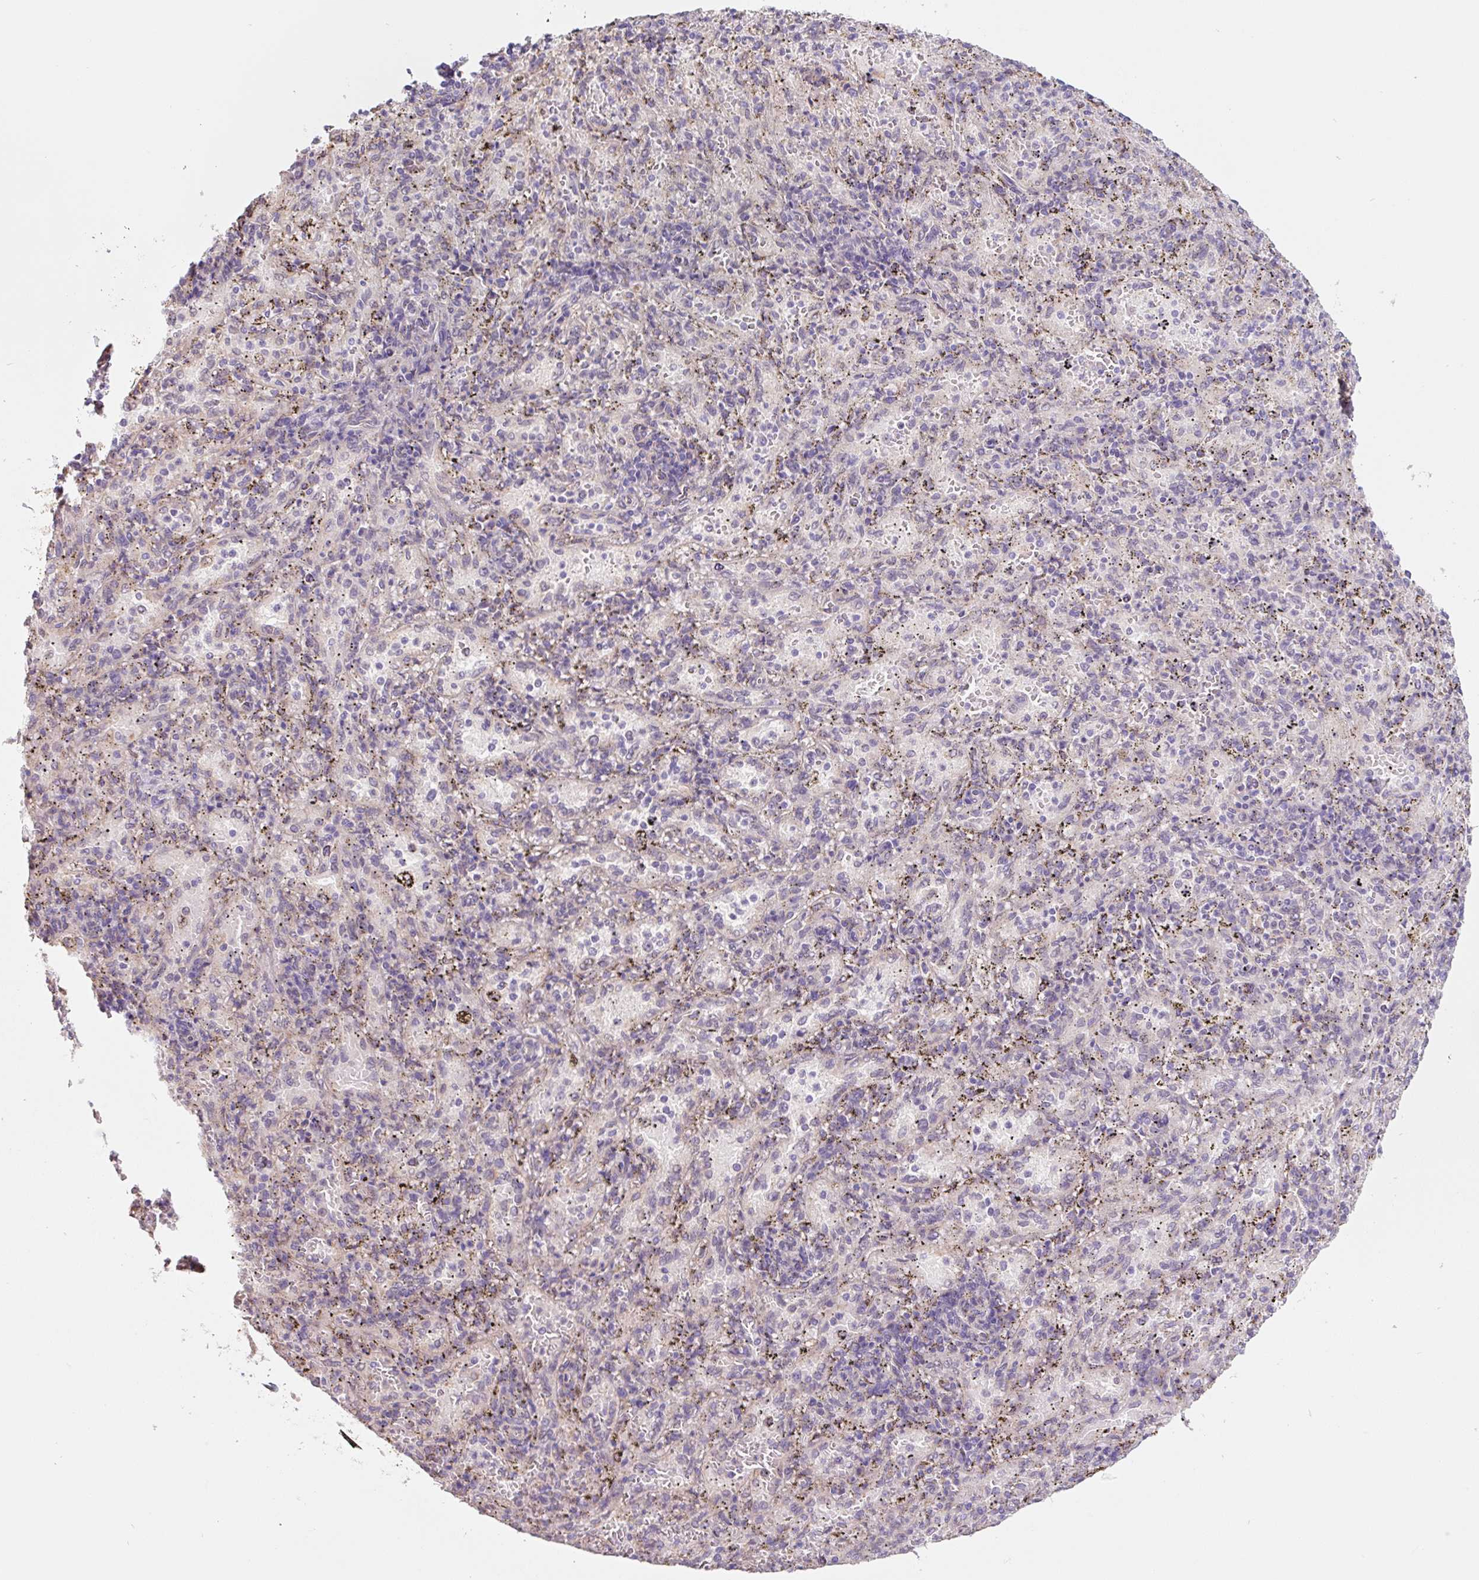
{"staining": {"intensity": "negative", "quantity": "none", "location": "none"}, "tissue": "spleen", "cell_type": "Cells in red pulp", "image_type": "normal", "snomed": [{"axis": "morphology", "description": "Normal tissue, NOS"}, {"axis": "topography", "description": "Spleen"}], "caption": "Immunohistochemical staining of unremarkable human spleen shows no significant staining in cells in red pulp. (Brightfield microscopy of DAB immunohistochemistry at high magnification).", "gene": "ASRGL1", "patient": {"sex": "male", "age": 57}}